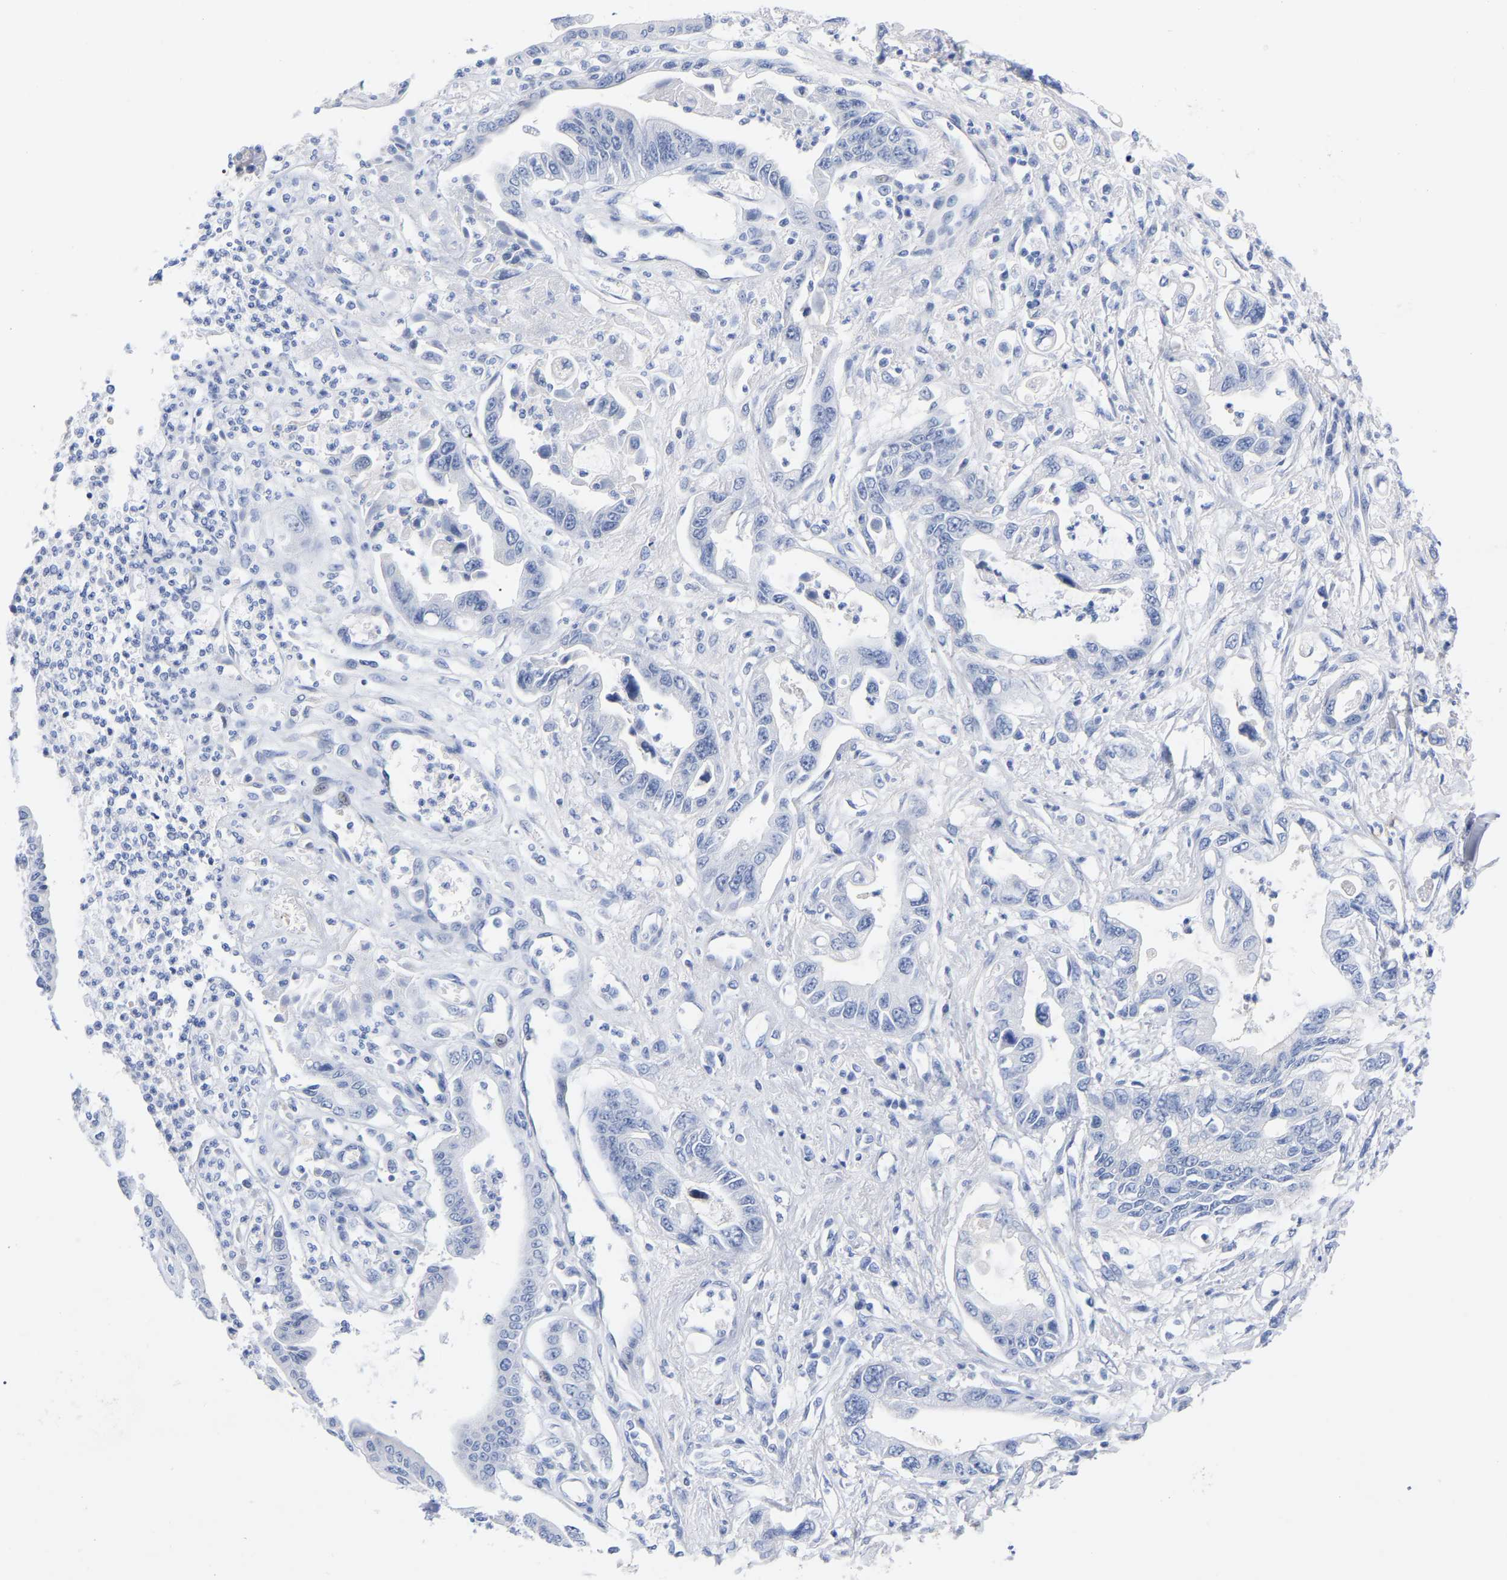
{"staining": {"intensity": "negative", "quantity": "none", "location": "none"}, "tissue": "pancreatic cancer", "cell_type": "Tumor cells", "image_type": "cancer", "snomed": [{"axis": "morphology", "description": "Adenocarcinoma, NOS"}, {"axis": "topography", "description": "Pancreas"}], "caption": "Immunohistochemistry histopathology image of human adenocarcinoma (pancreatic) stained for a protein (brown), which reveals no positivity in tumor cells.", "gene": "ZNF629", "patient": {"sex": "male", "age": 56}}